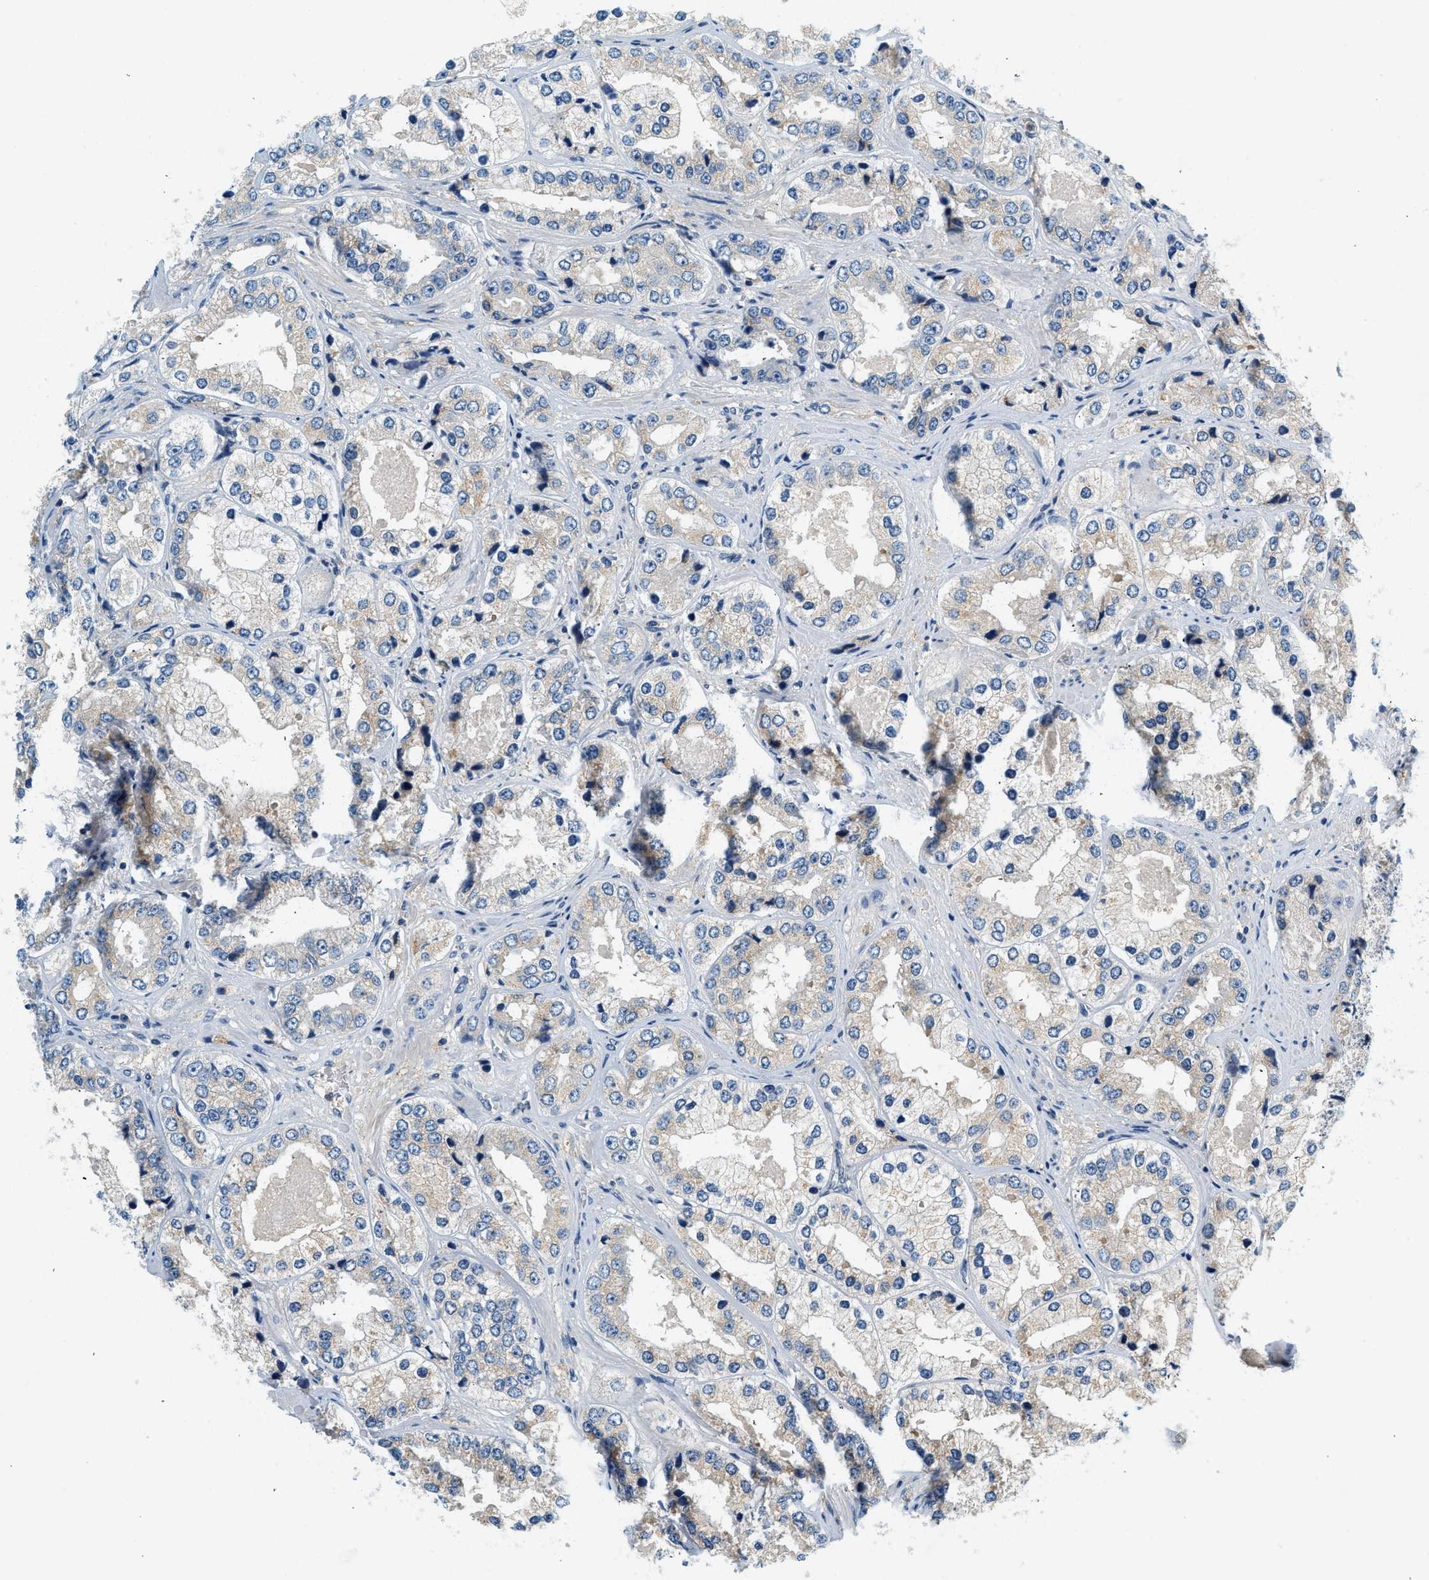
{"staining": {"intensity": "negative", "quantity": "none", "location": "none"}, "tissue": "prostate cancer", "cell_type": "Tumor cells", "image_type": "cancer", "snomed": [{"axis": "morphology", "description": "Adenocarcinoma, High grade"}, {"axis": "topography", "description": "Prostate"}], "caption": "Tumor cells are negative for protein expression in human prostate cancer (adenocarcinoma (high-grade)).", "gene": "SLC35E1", "patient": {"sex": "male", "age": 61}}